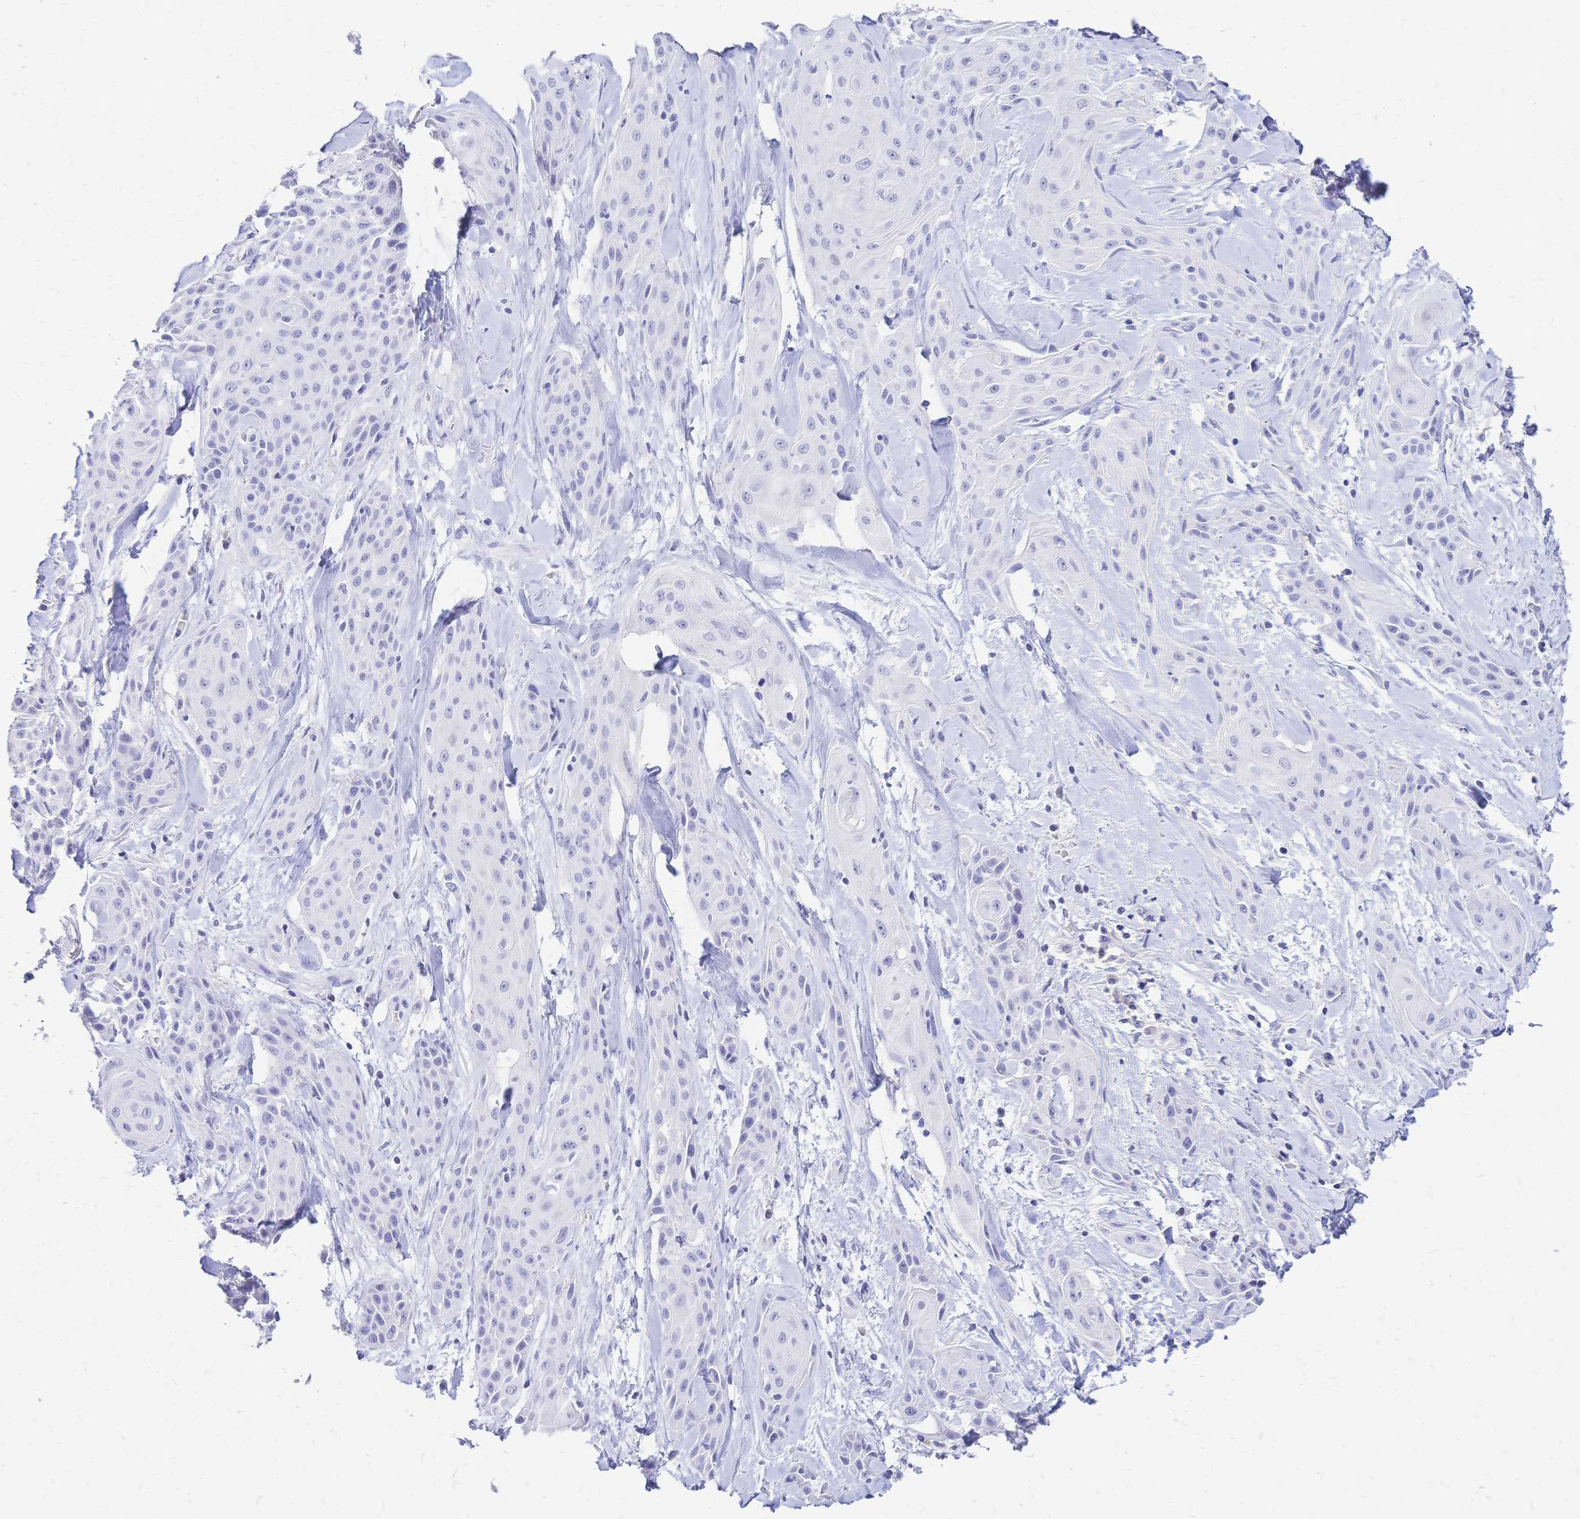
{"staining": {"intensity": "negative", "quantity": "none", "location": "none"}, "tissue": "skin cancer", "cell_type": "Tumor cells", "image_type": "cancer", "snomed": [{"axis": "morphology", "description": "Squamous cell carcinoma, NOS"}, {"axis": "topography", "description": "Skin"}, {"axis": "topography", "description": "Anal"}], "caption": "This is an IHC image of human squamous cell carcinoma (skin). There is no staining in tumor cells.", "gene": "FA2H", "patient": {"sex": "male", "age": 64}}